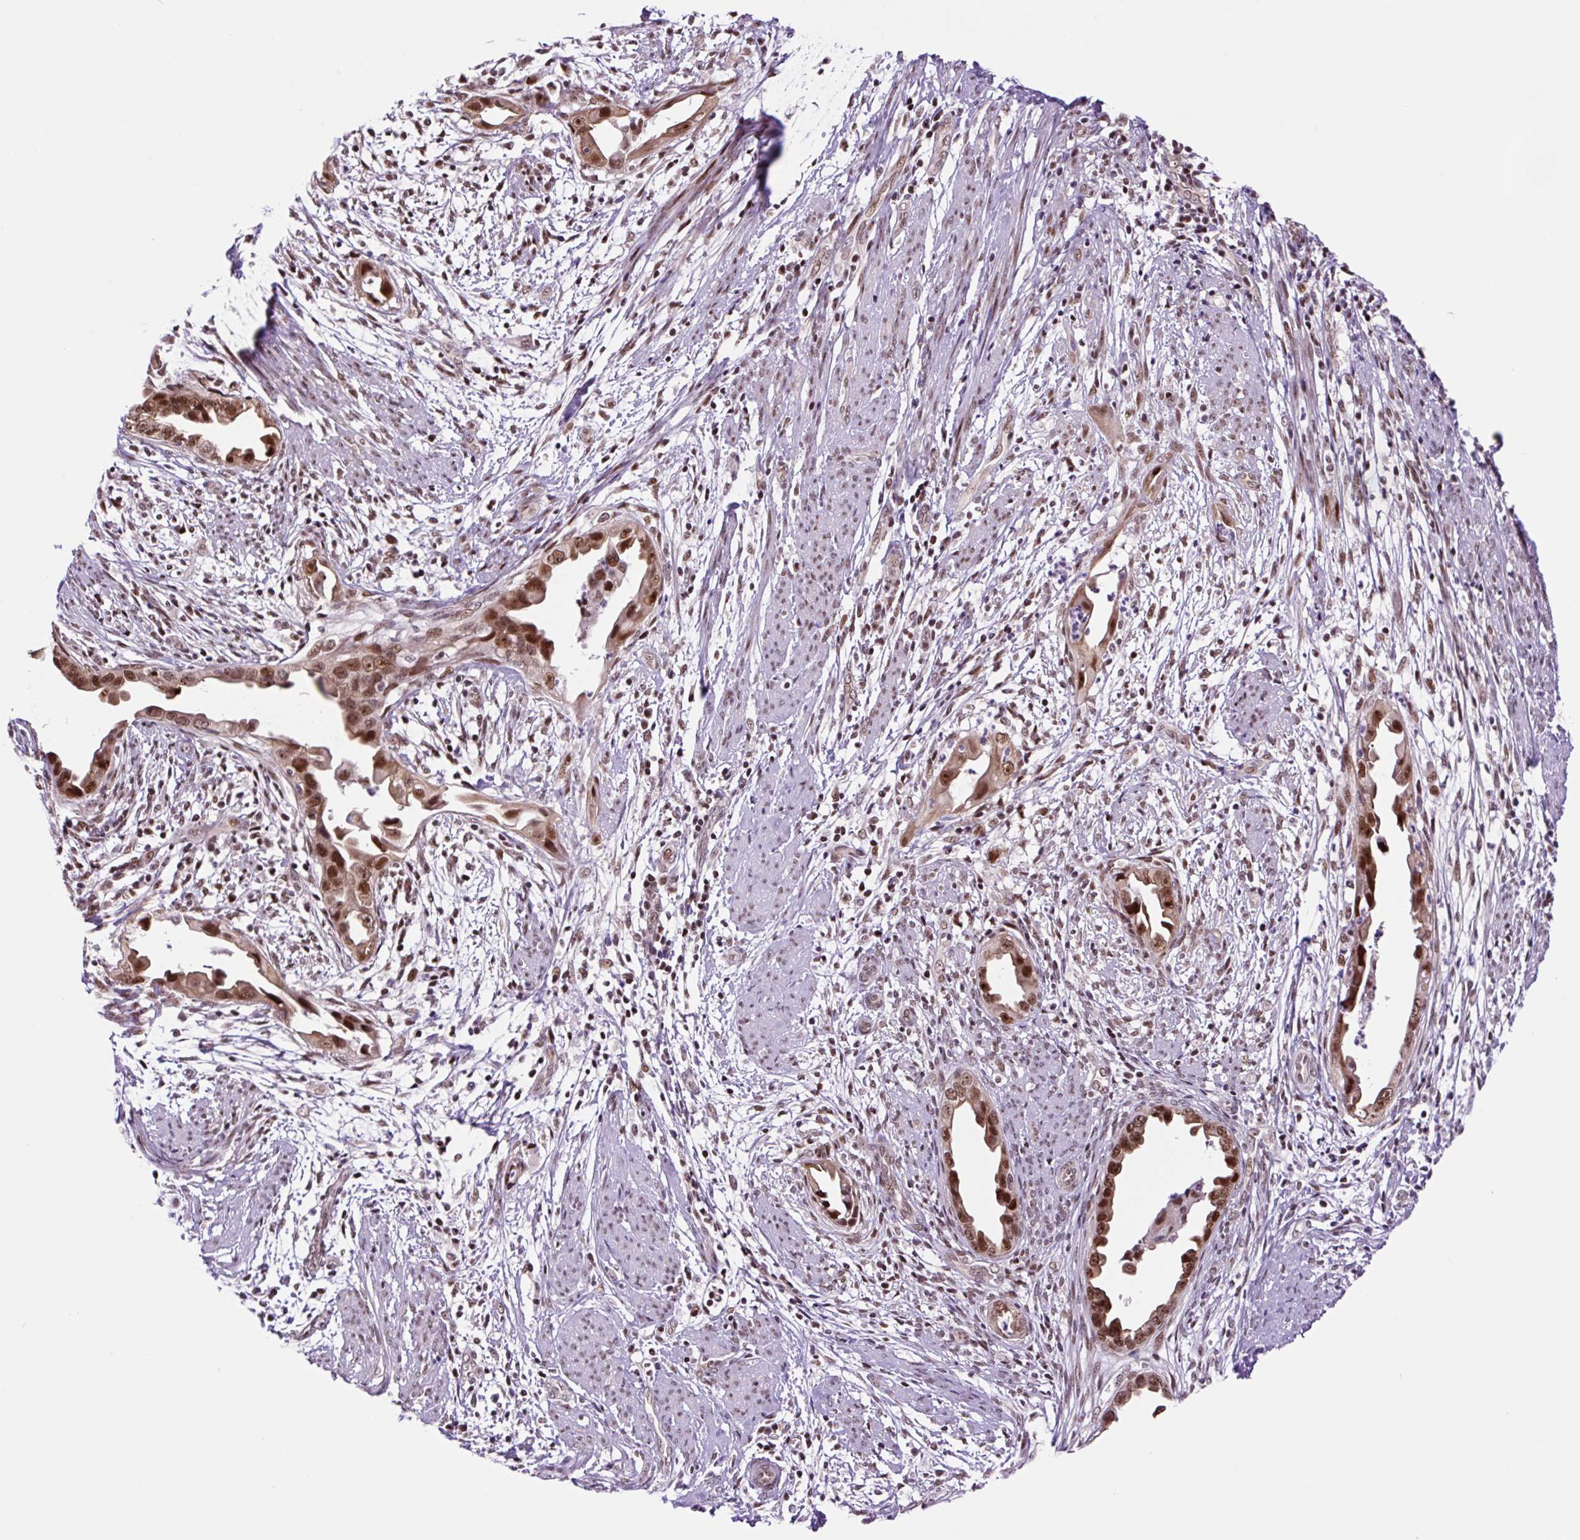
{"staining": {"intensity": "strong", "quantity": ">75%", "location": "nuclear"}, "tissue": "endometrial cancer", "cell_type": "Tumor cells", "image_type": "cancer", "snomed": [{"axis": "morphology", "description": "Adenocarcinoma, NOS"}, {"axis": "topography", "description": "Endometrium"}], "caption": "Strong nuclear expression is present in about >75% of tumor cells in adenocarcinoma (endometrial).", "gene": "TAF1A", "patient": {"sex": "female", "age": 57}}